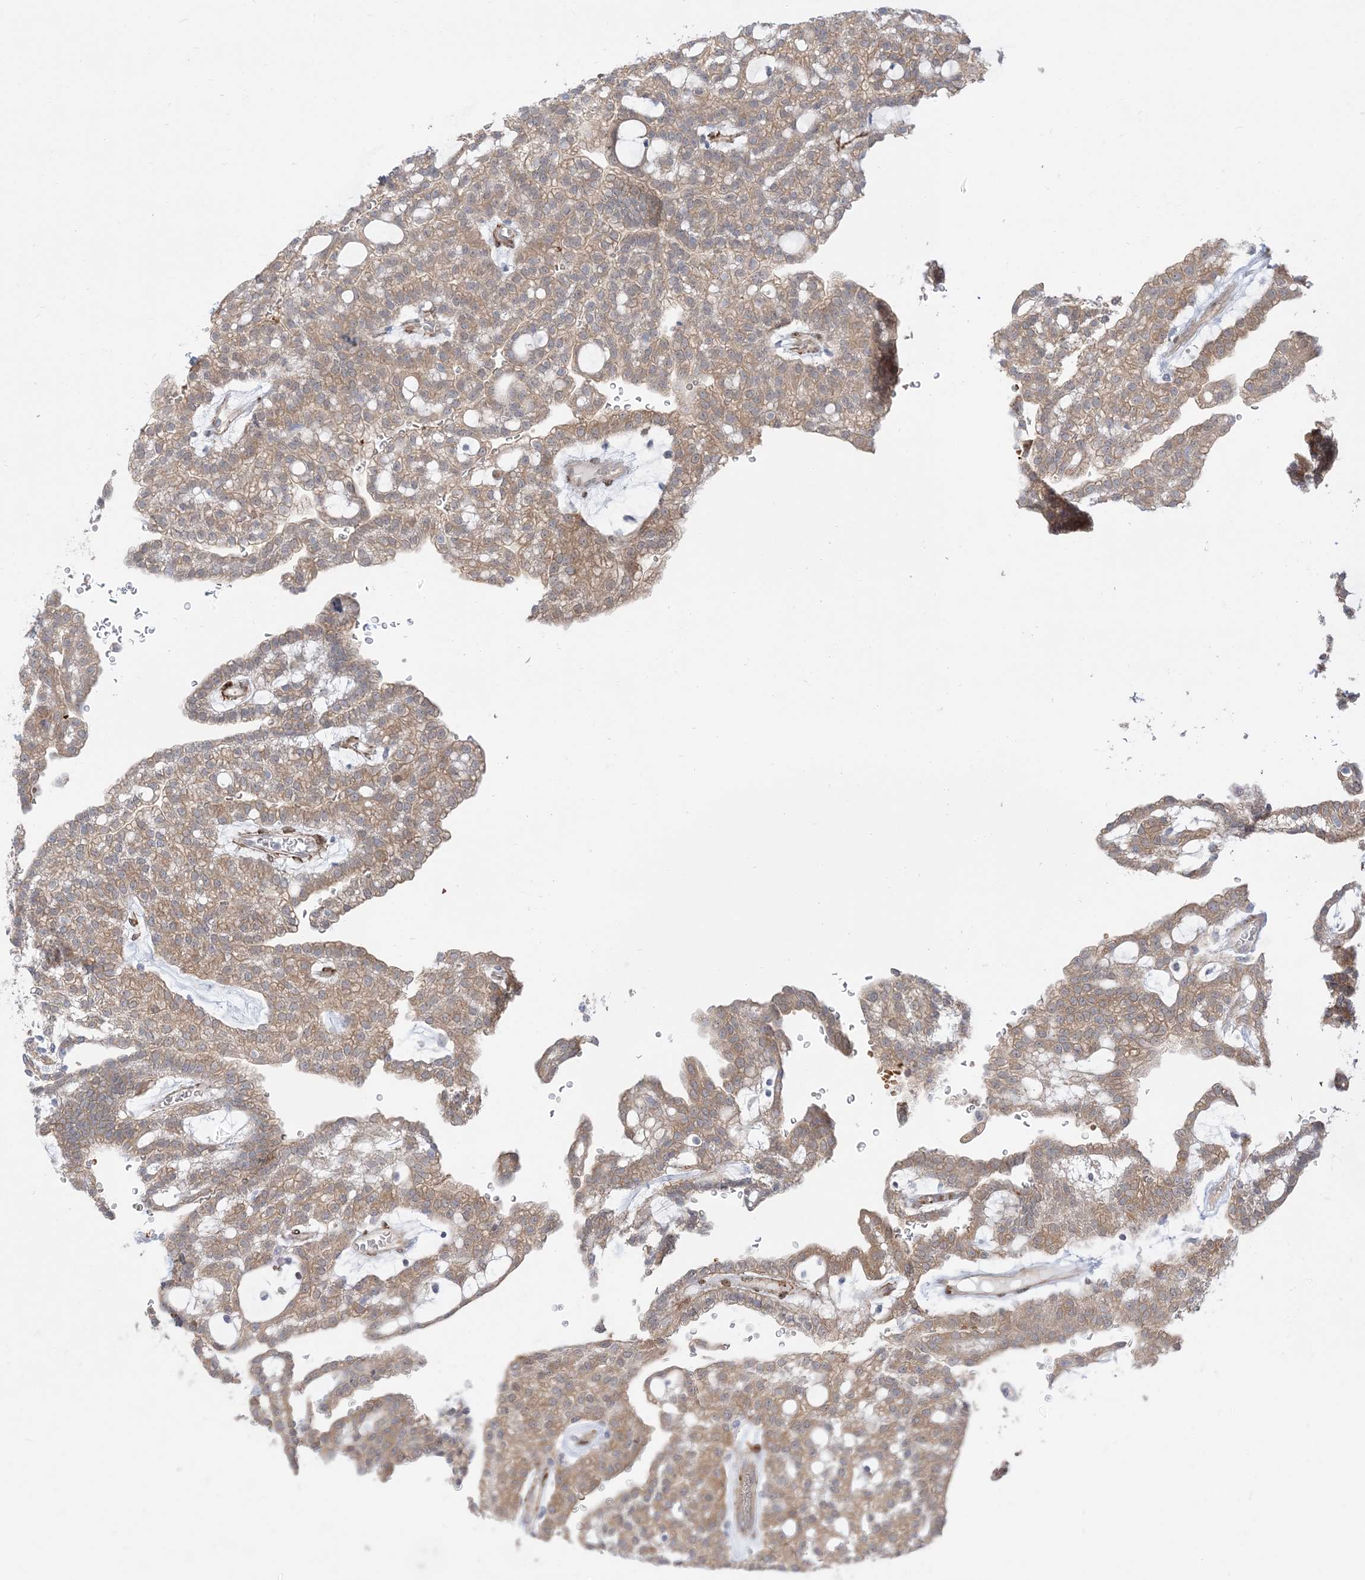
{"staining": {"intensity": "moderate", "quantity": ">75%", "location": "cytoplasmic/membranous"}, "tissue": "renal cancer", "cell_type": "Tumor cells", "image_type": "cancer", "snomed": [{"axis": "morphology", "description": "Adenocarcinoma, NOS"}, {"axis": "topography", "description": "Kidney"}], "caption": "Immunohistochemistry (IHC) micrograph of renal adenocarcinoma stained for a protein (brown), which exhibits medium levels of moderate cytoplasmic/membranous staining in approximately >75% of tumor cells.", "gene": "RIN1", "patient": {"sex": "male", "age": 63}}